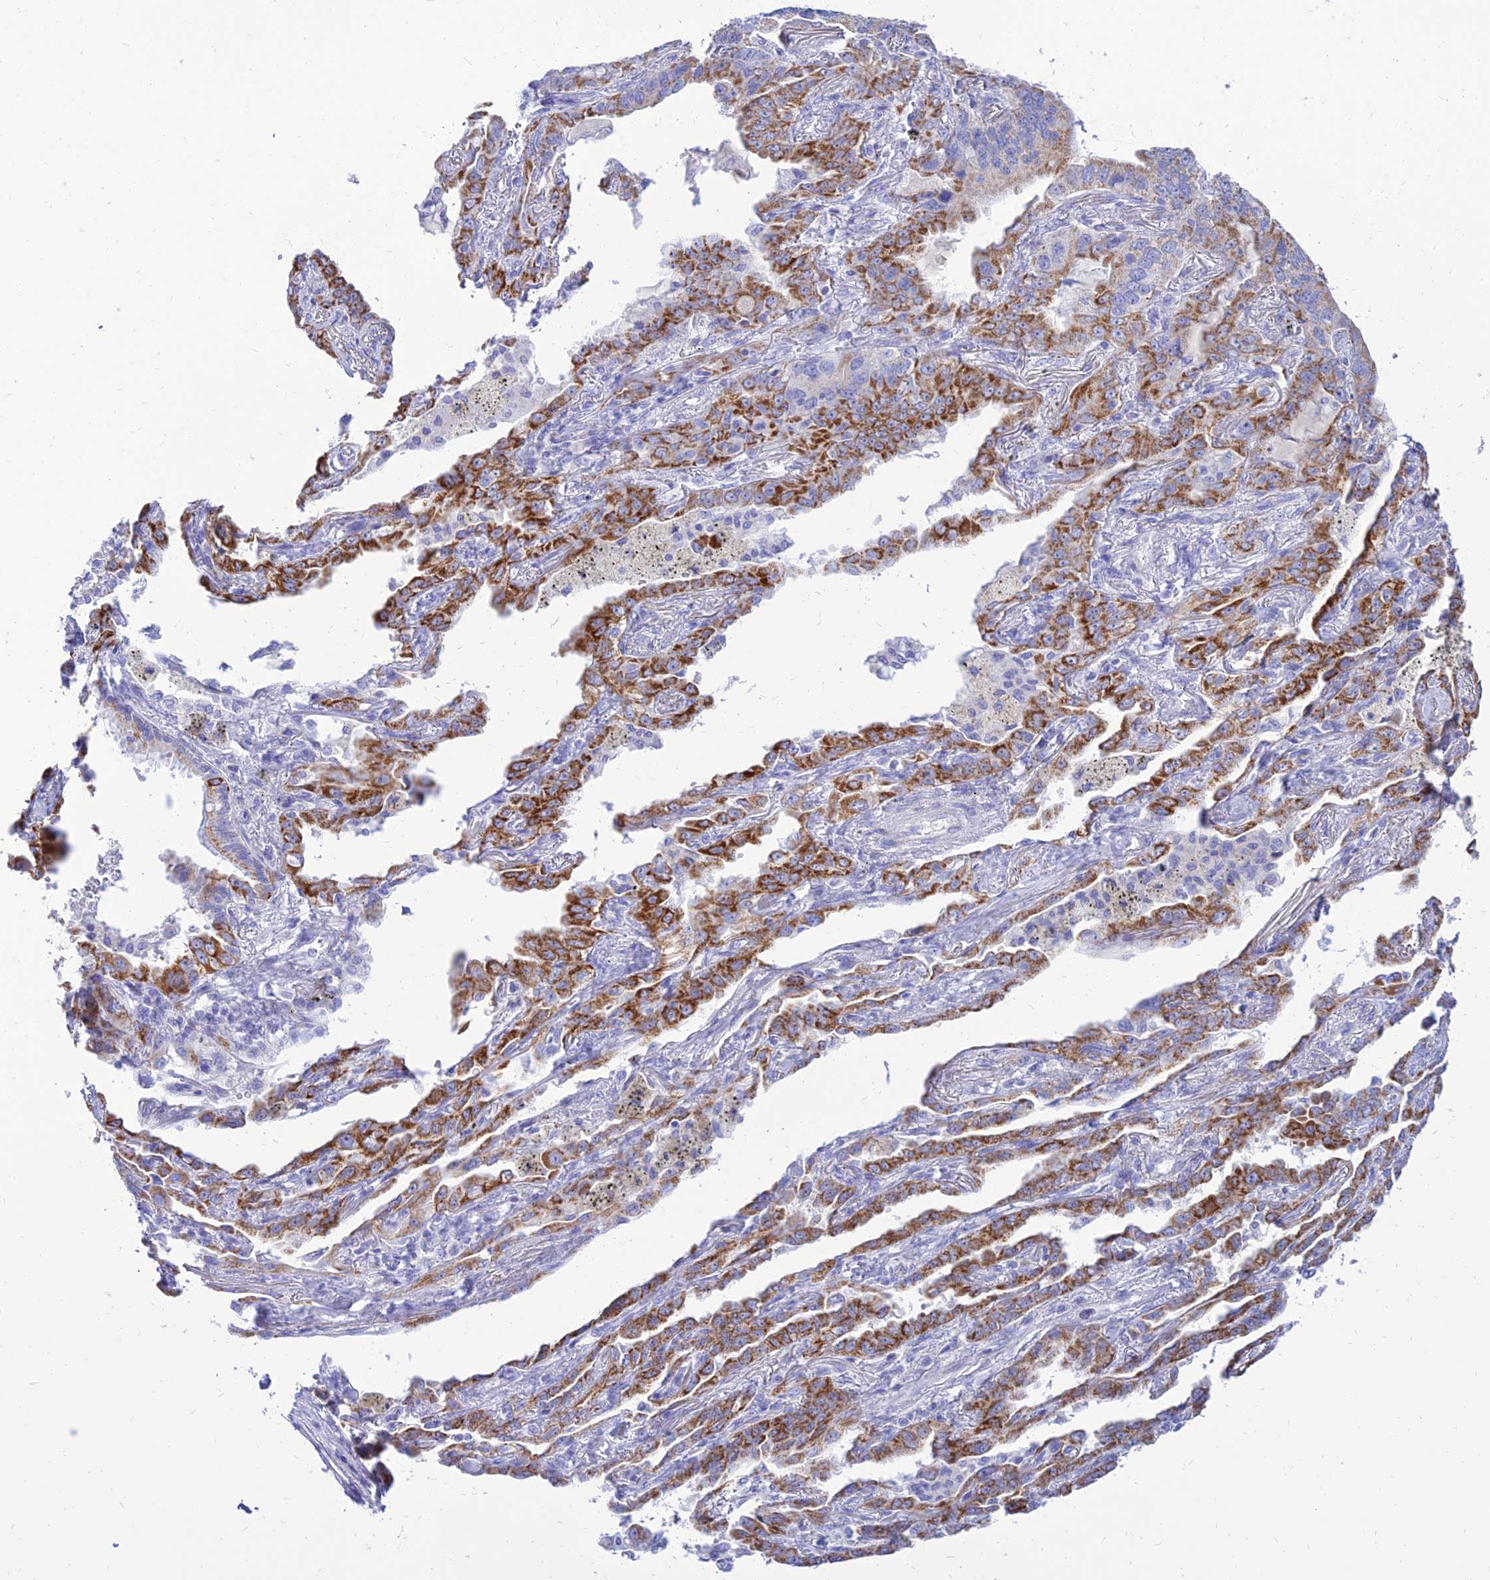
{"staining": {"intensity": "strong", "quantity": "25%-75%", "location": "cytoplasmic/membranous"}, "tissue": "lung cancer", "cell_type": "Tumor cells", "image_type": "cancer", "snomed": [{"axis": "morphology", "description": "Adenocarcinoma, NOS"}, {"axis": "topography", "description": "Lung"}], "caption": "IHC of lung cancer exhibits high levels of strong cytoplasmic/membranous expression in about 25%-75% of tumor cells.", "gene": "PKN3", "patient": {"sex": "male", "age": 67}}